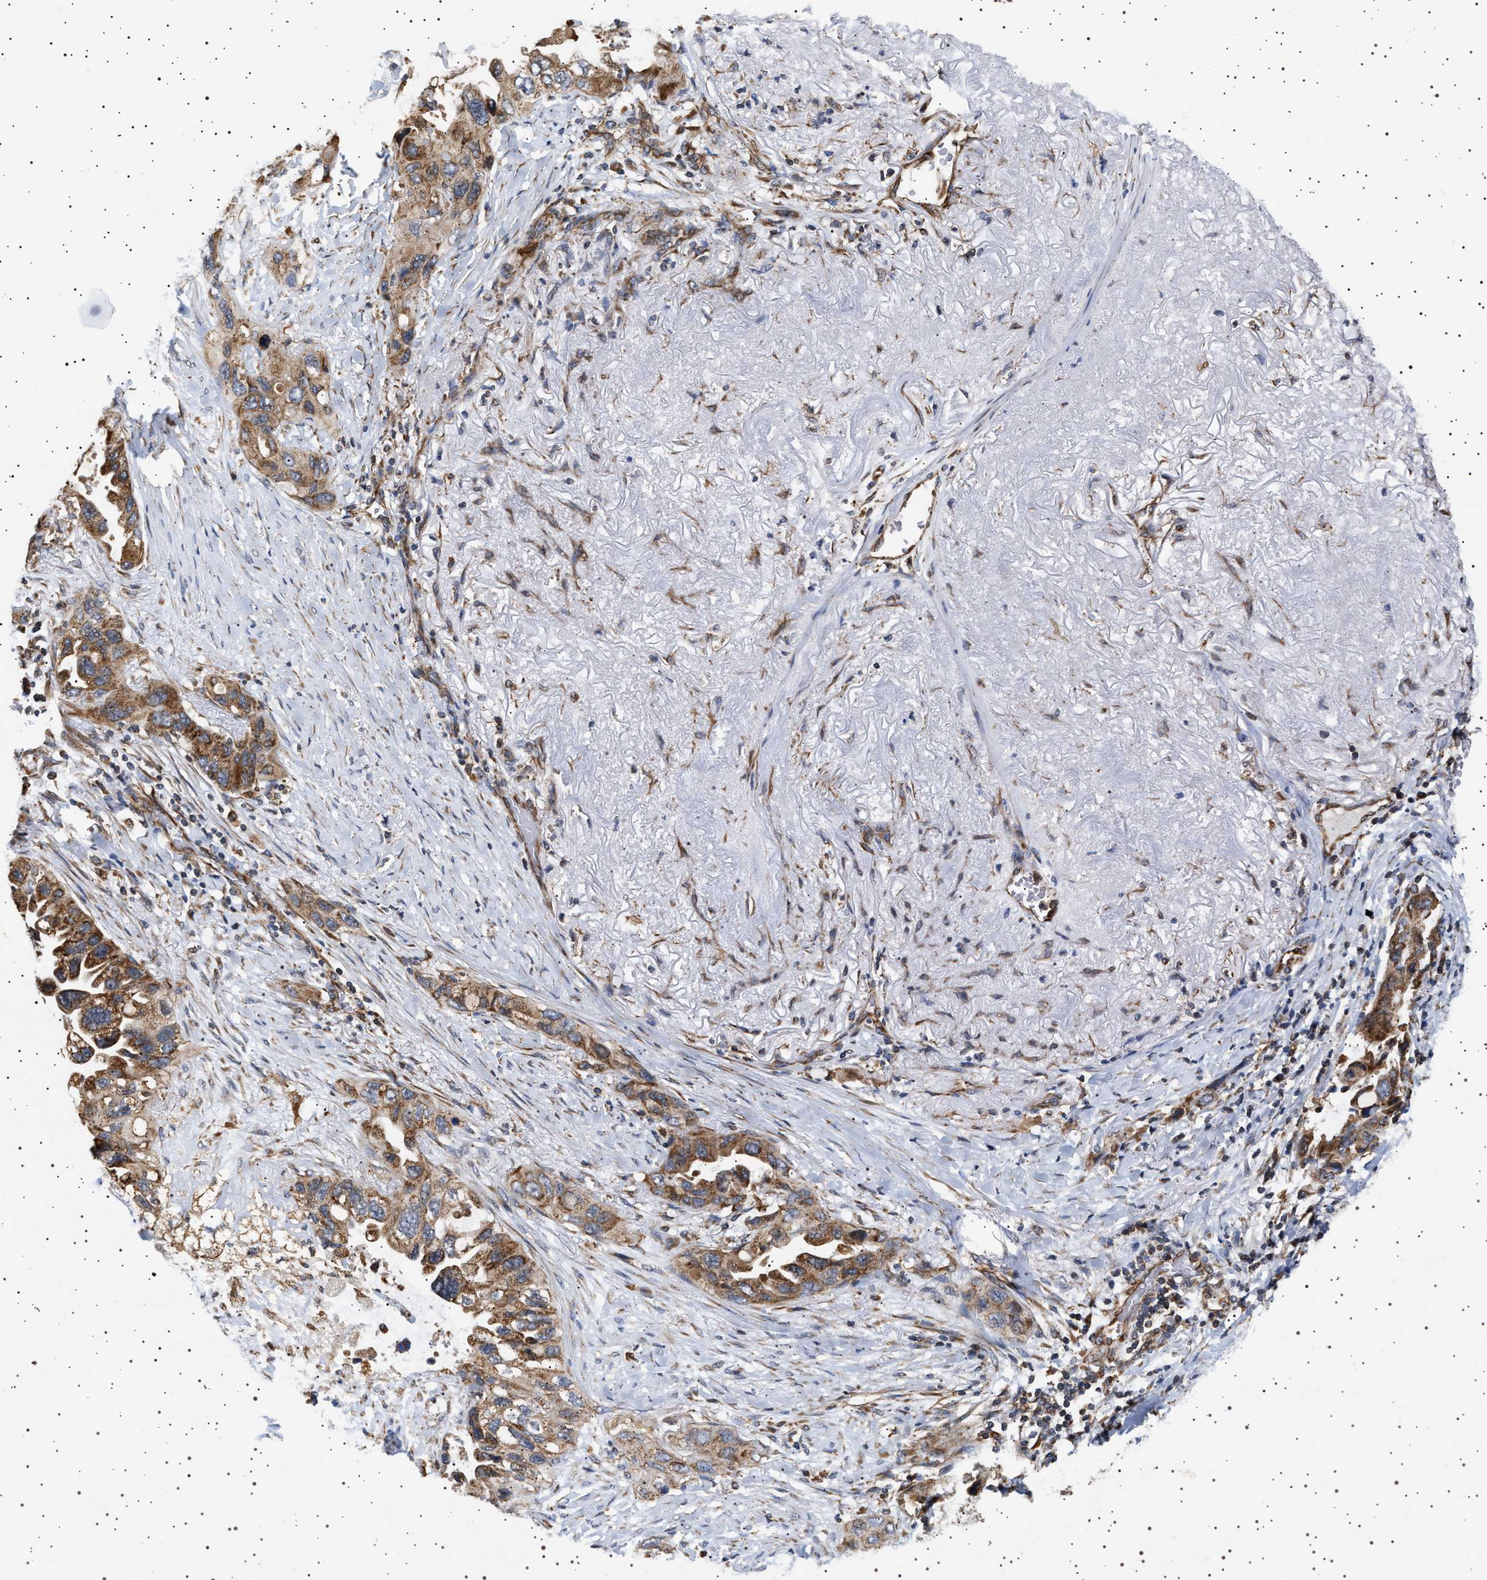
{"staining": {"intensity": "moderate", "quantity": ">75%", "location": "cytoplasmic/membranous"}, "tissue": "lung cancer", "cell_type": "Tumor cells", "image_type": "cancer", "snomed": [{"axis": "morphology", "description": "Squamous cell carcinoma, NOS"}, {"axis": "topography", "description": "Lung"}], "caption": "This image exhibits IHC staining of lung cancer (squamous cell carcinoma), with medium moderate cytoplasmic/membranous positivity in approximately >75% of tumor cells.", "gene": "TRUB2", "patient": {"sex": "female", "age": 73}}